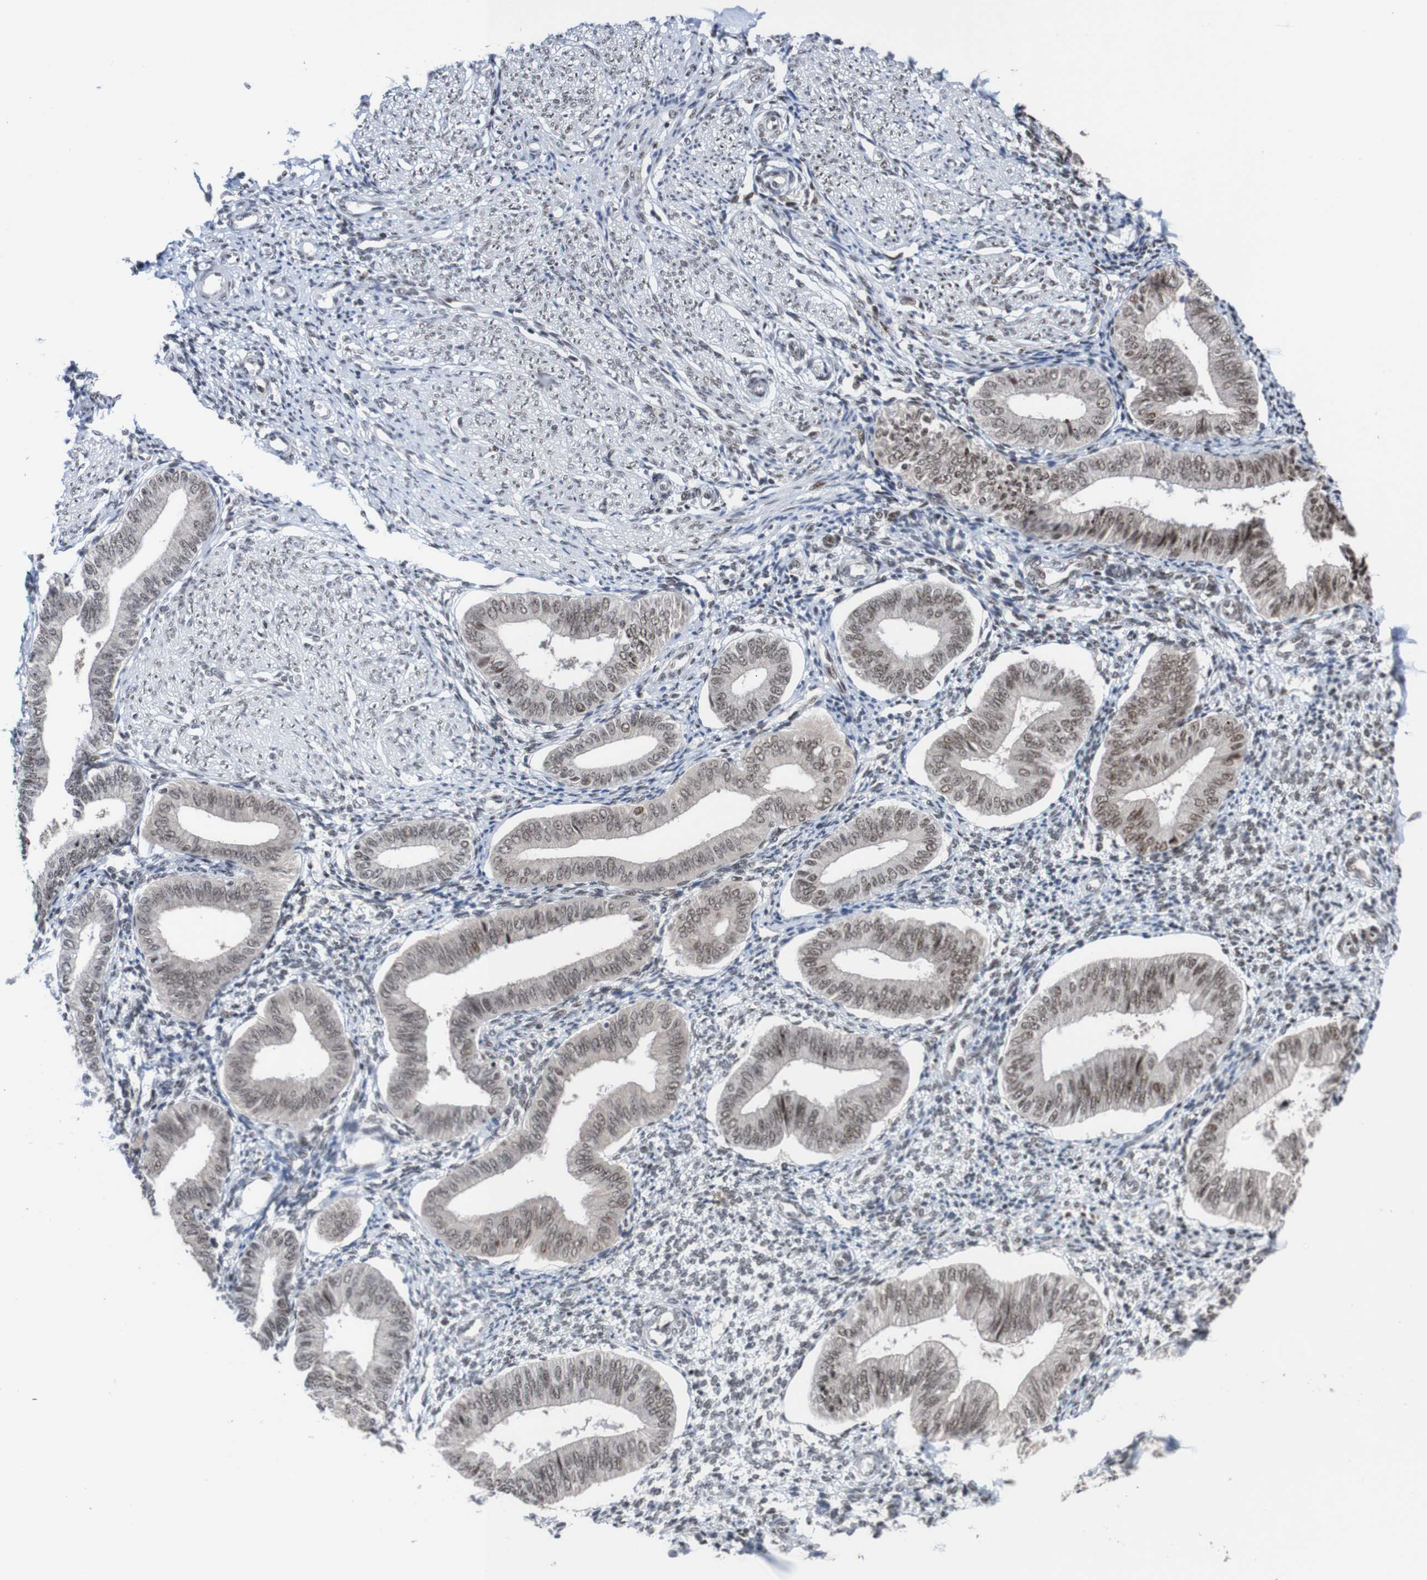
{"staining": {"intensity": "weak", "quantity": "25%-75%", "location": "nuclear"}, "tissue": "endometrium", "cell_type": "Cells in endometrial stroma", "image_type": "normal", "snomed": [{"axis": "morphology", "description": "Normal tissue, NOS"}, {"axis": "topography", "description": "Endometrium"}], "caption": "Immunohistochemical staining of unremarkable endometrium demonstrates 25%-75% levels of weak nuclear protein expression in approximately 25%-75% of cells in endometrial stroma.", "gene": "CDC5L", "patient": {"sex": "female", "age": 50}}